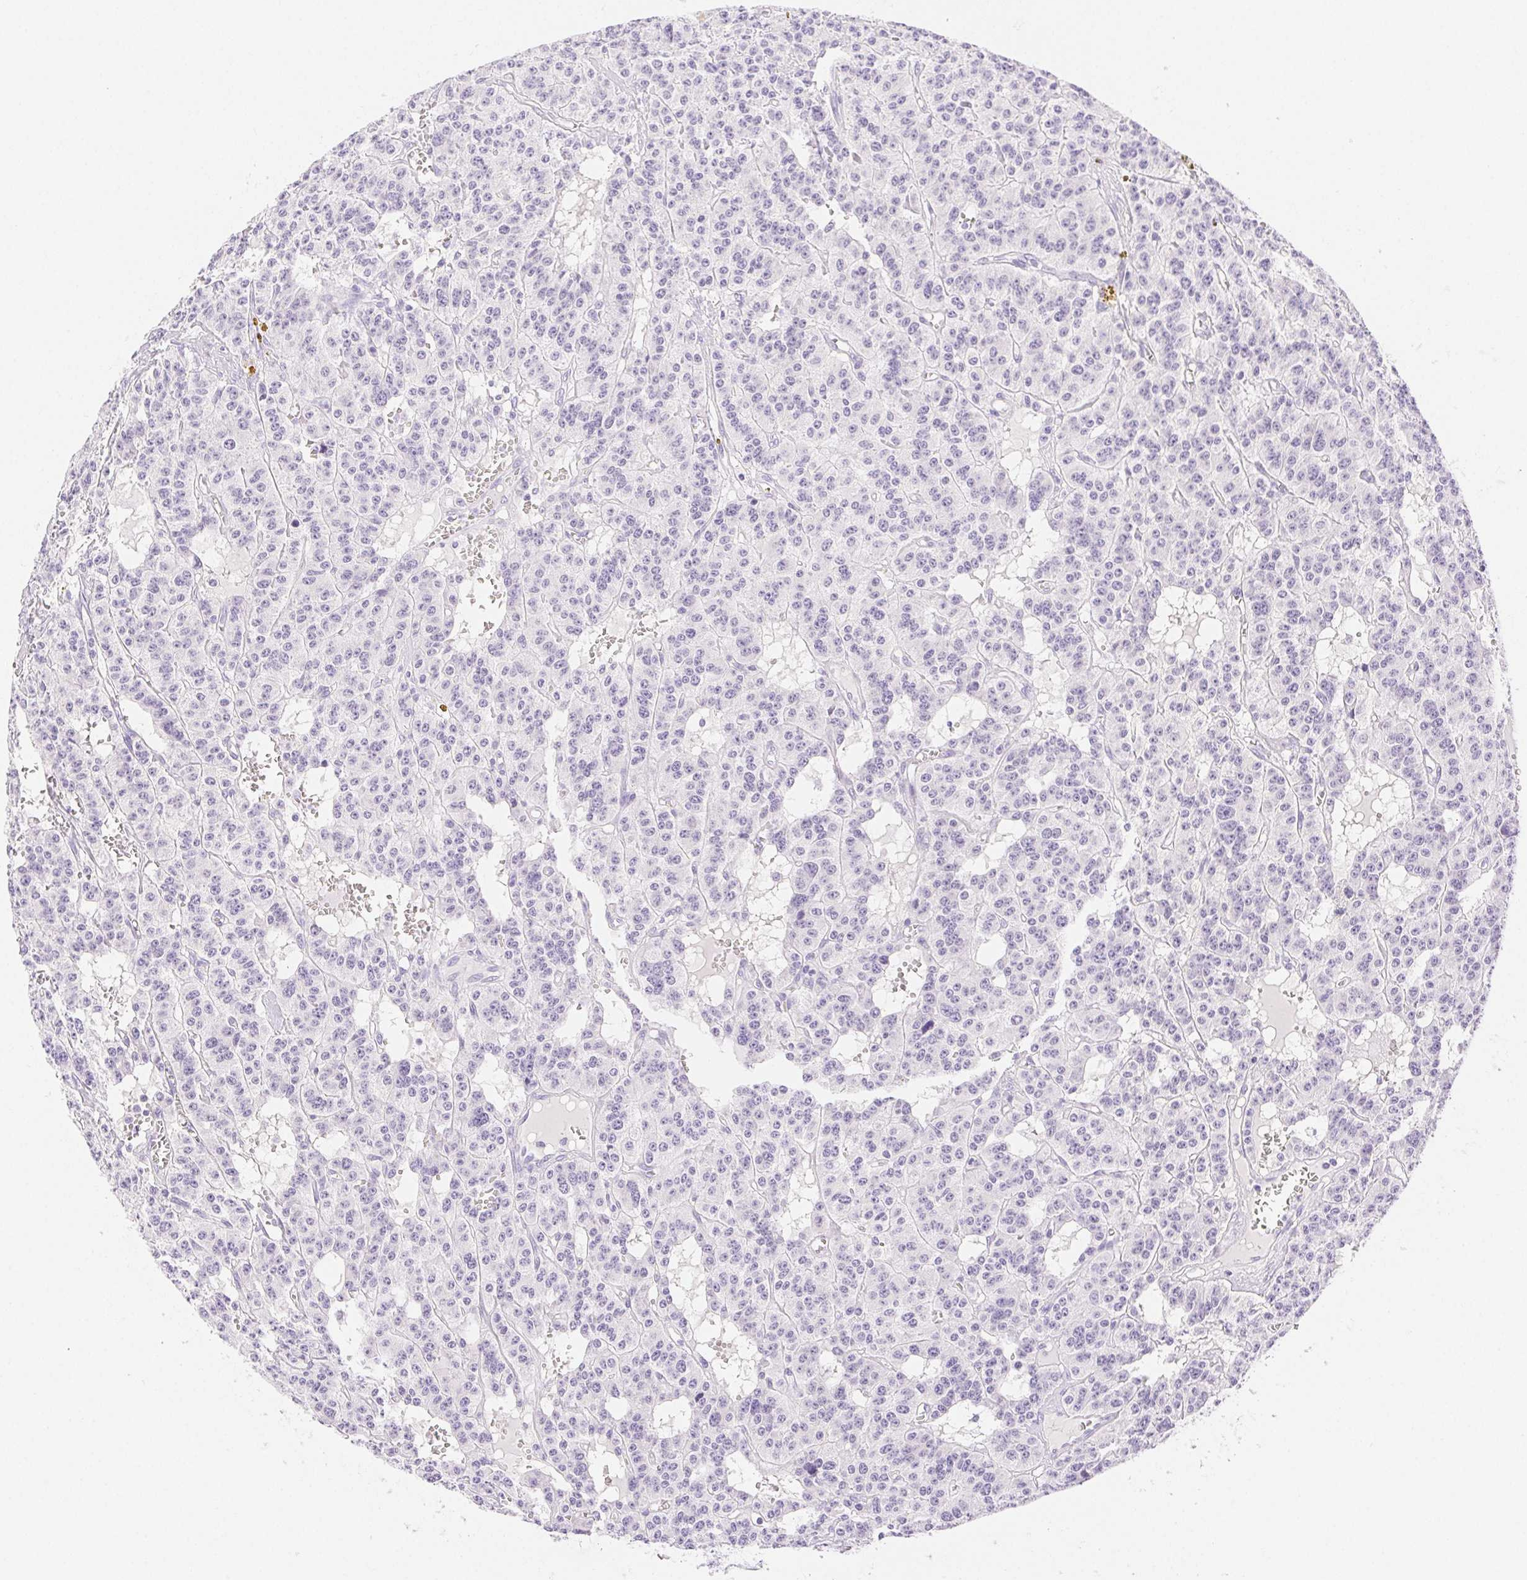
{"staining": {"intensity": "negative", "quantity": "none", "location": "none"}, "tissue": "carcinoid", "cell_type": "Tumor cells", "image_type": "cancer", "snomed": [{"axis": "morphology", "description": "Carcinoid, malignant, NOS"}, {"axis": "topography", "description": "Lung"}], "caption": "An immunohistochemistry micrograph of carcinoid is shown. There is no staining in tumor cells of carcinoid.", "gene": "SPACA4", "patient": {"sex": "female", "age": 71}}